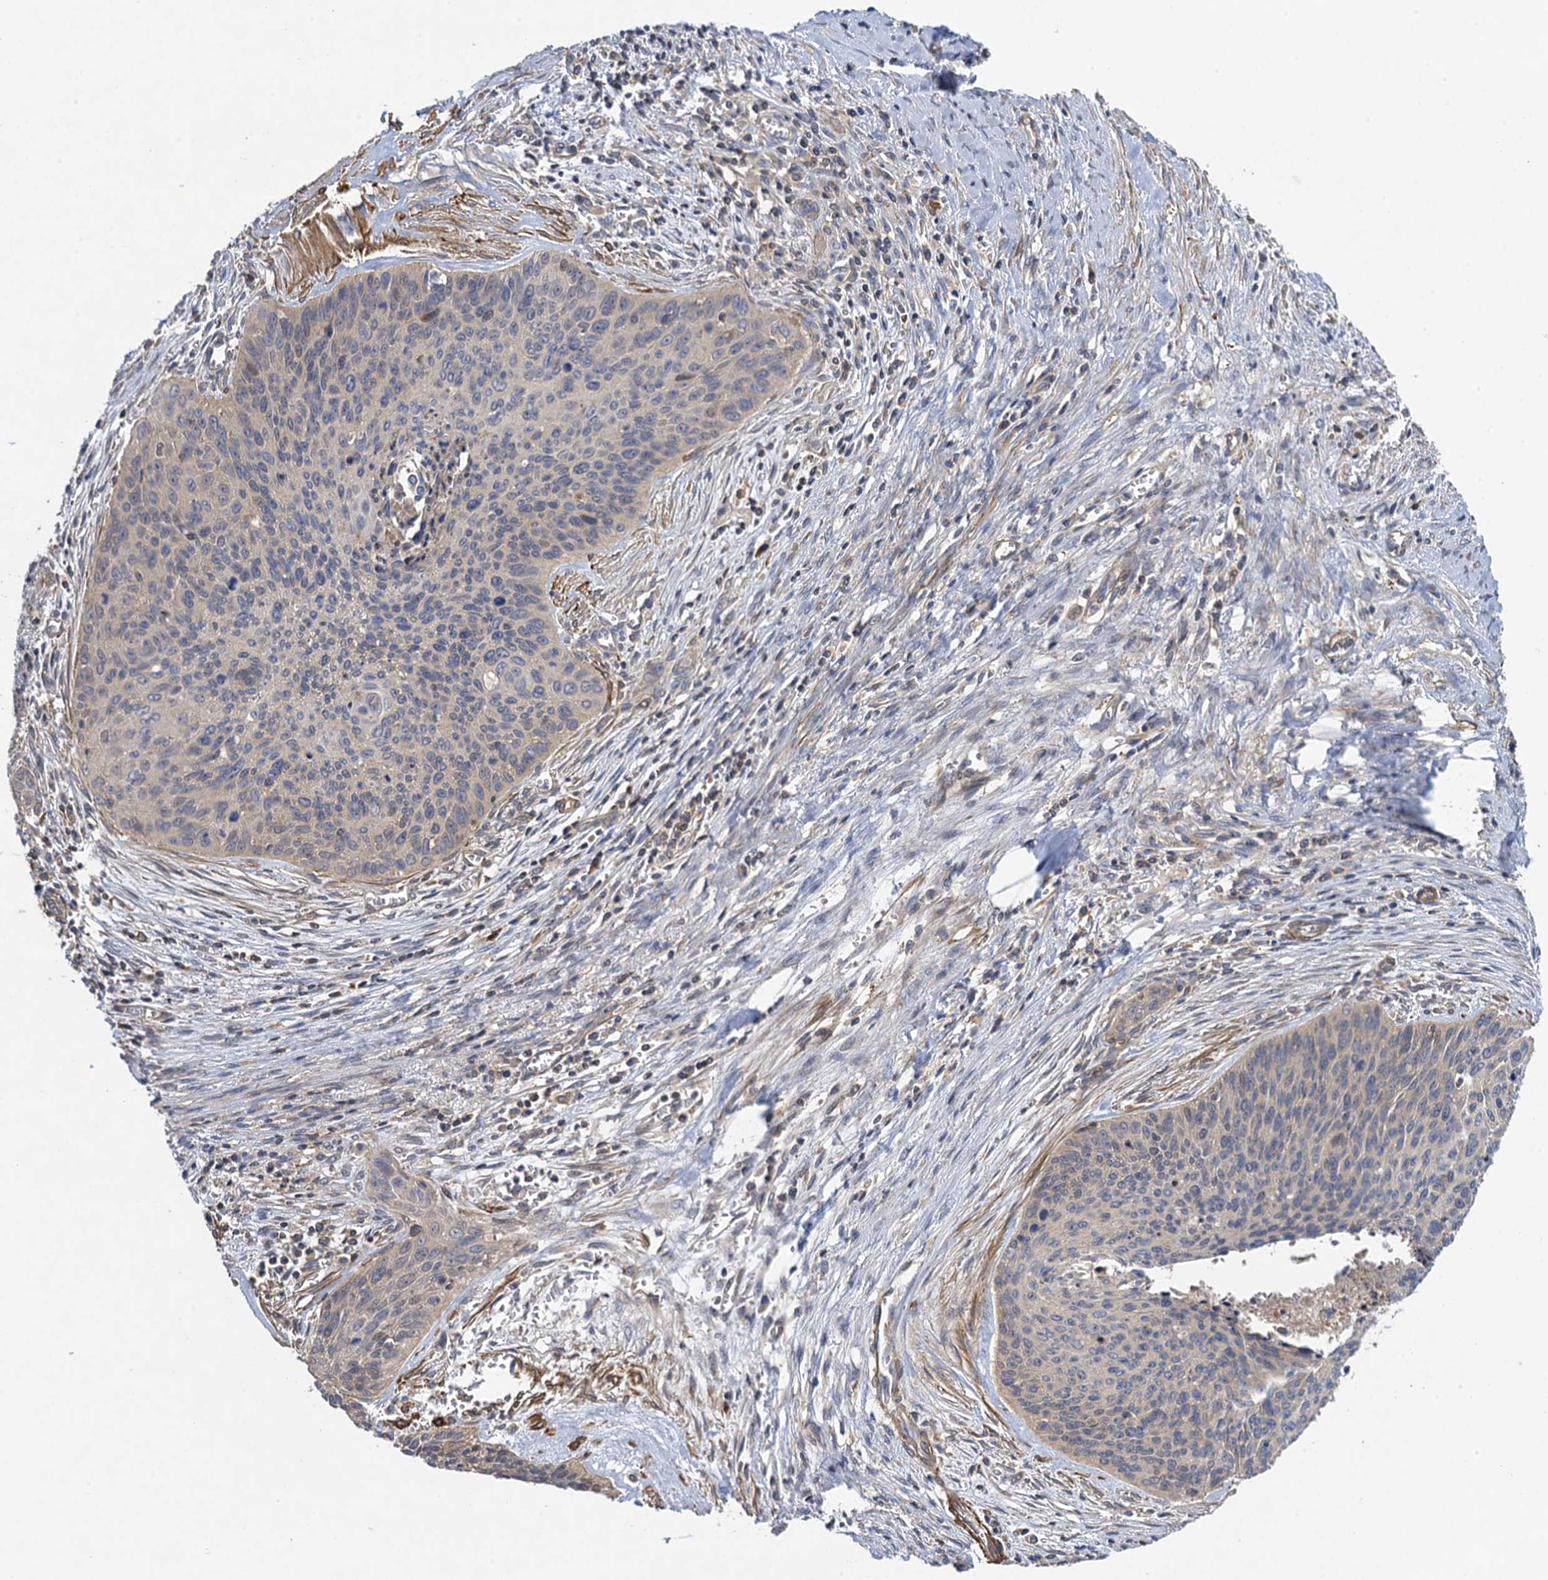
{"staining": {"intensity": "weak", "quantity": "<25%", "location": "cytoplasmic/membranous"}, "tissue": "cervical cancer", "cell_type": "Tumor cells", "image_type": "cancer", "snomed": [{"axis": "morphology", "description": "Squamous cell carcinoma, NOS"}, {"axis": "topography", "description": "Cervix"}], "caption": "Tumor cells are negative for brown protein staining in cervical squamous cell carcinoma.", "gene": "WDR88", "patient": {"sex": "female", "age": 55}}